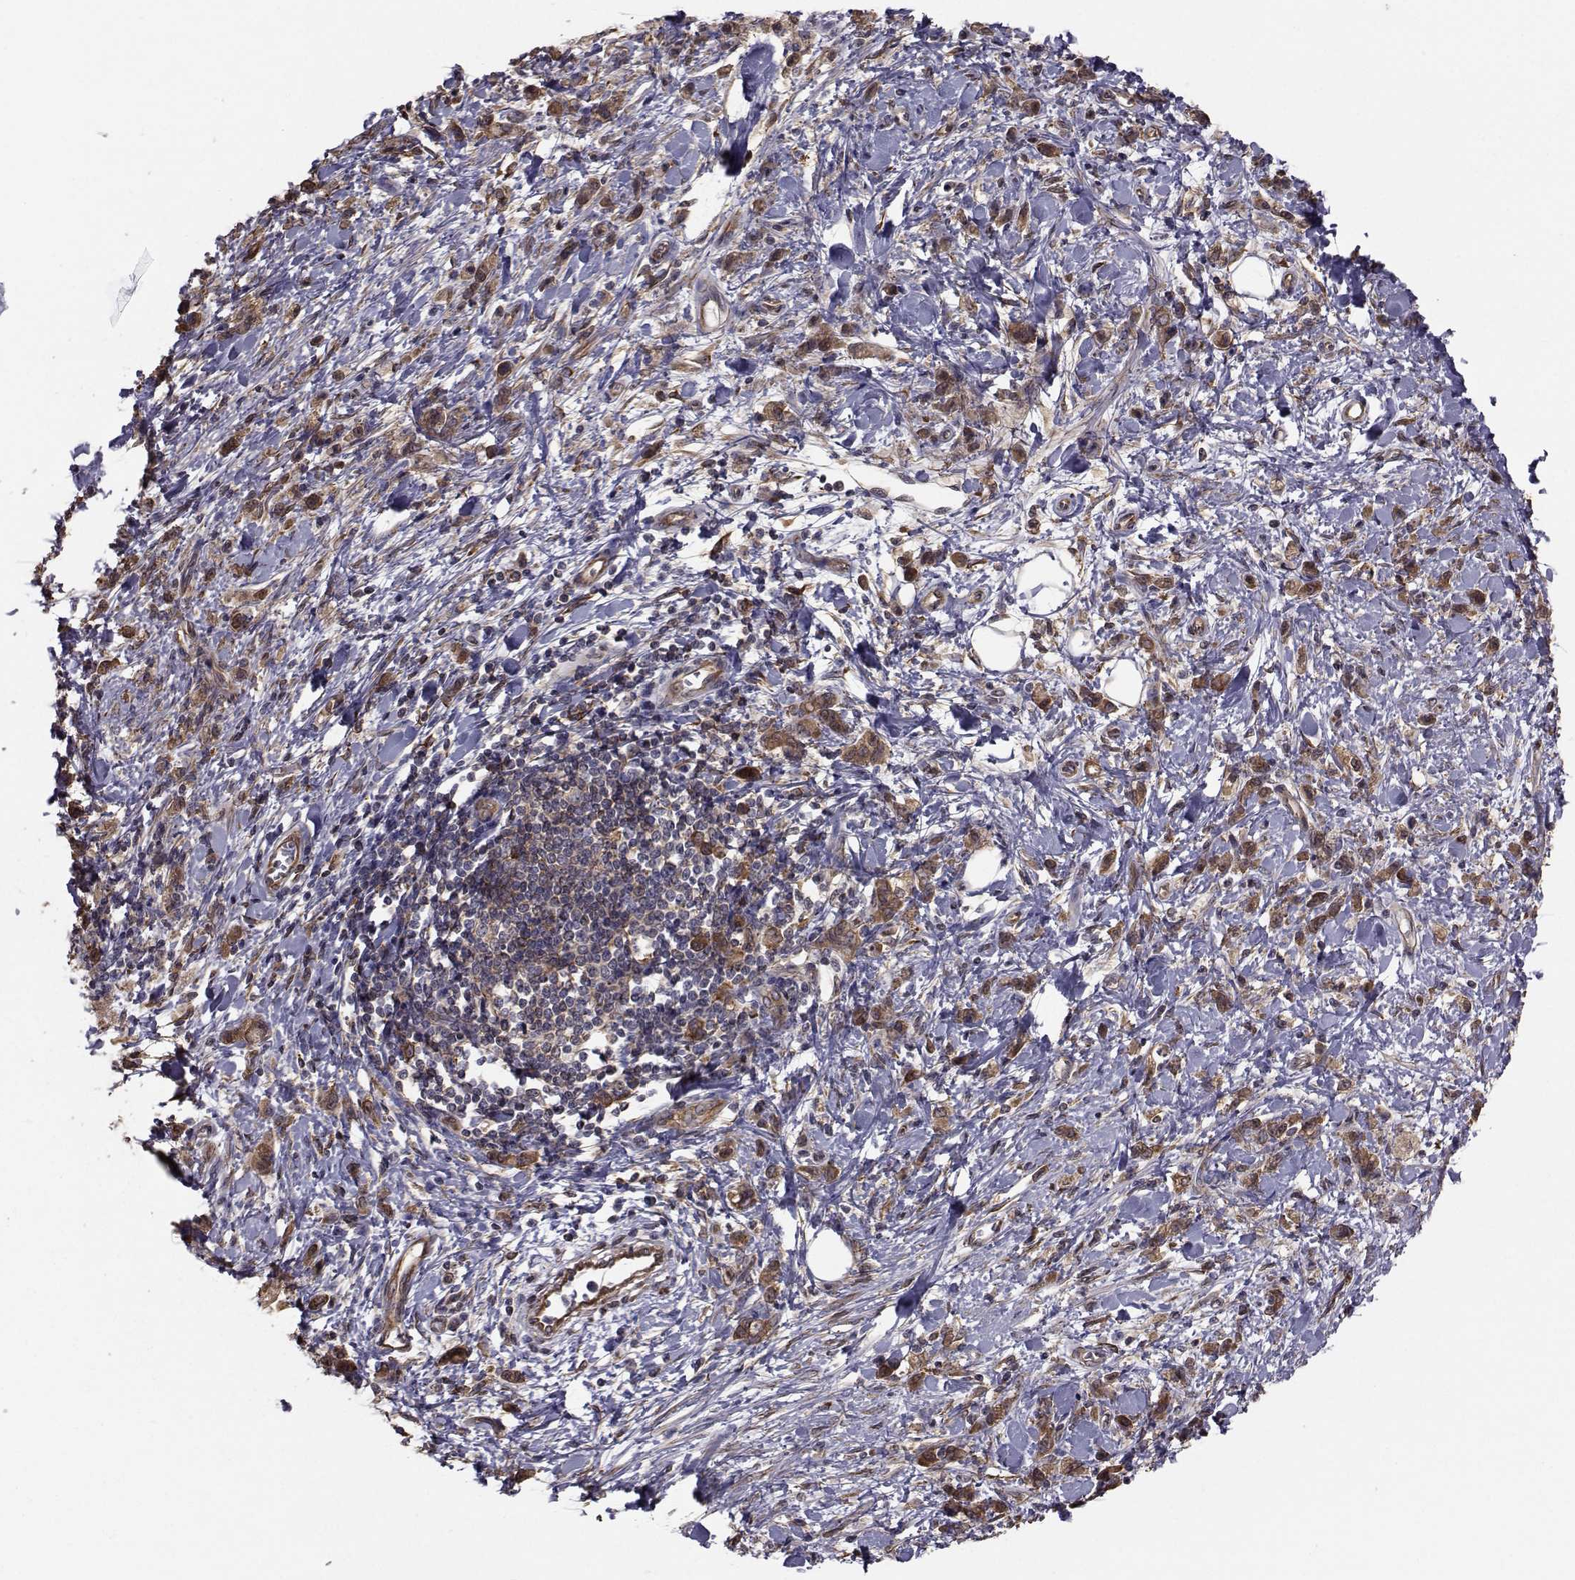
{"staining": {"intensity": "moderate", "quantity": ">75%", "location": "cytoplasmic/membranous"}, "tissue": "stomach cancer", "cell_type": "Tumor cells", "image_type": "cancer", "snomed": [{"axis": "morphology", "description": "Adenocarcinoma, NOS"}, {"axis": "topography", "description": "Stomach"}], "caption": "A medium amount of moderate cytoplasmic/membranous staining is seen in approximately >75% of tumor cells in stomach cancer tissue.", "gene": "TRIP10", "patient": {"sex": "male", "age": 77}}